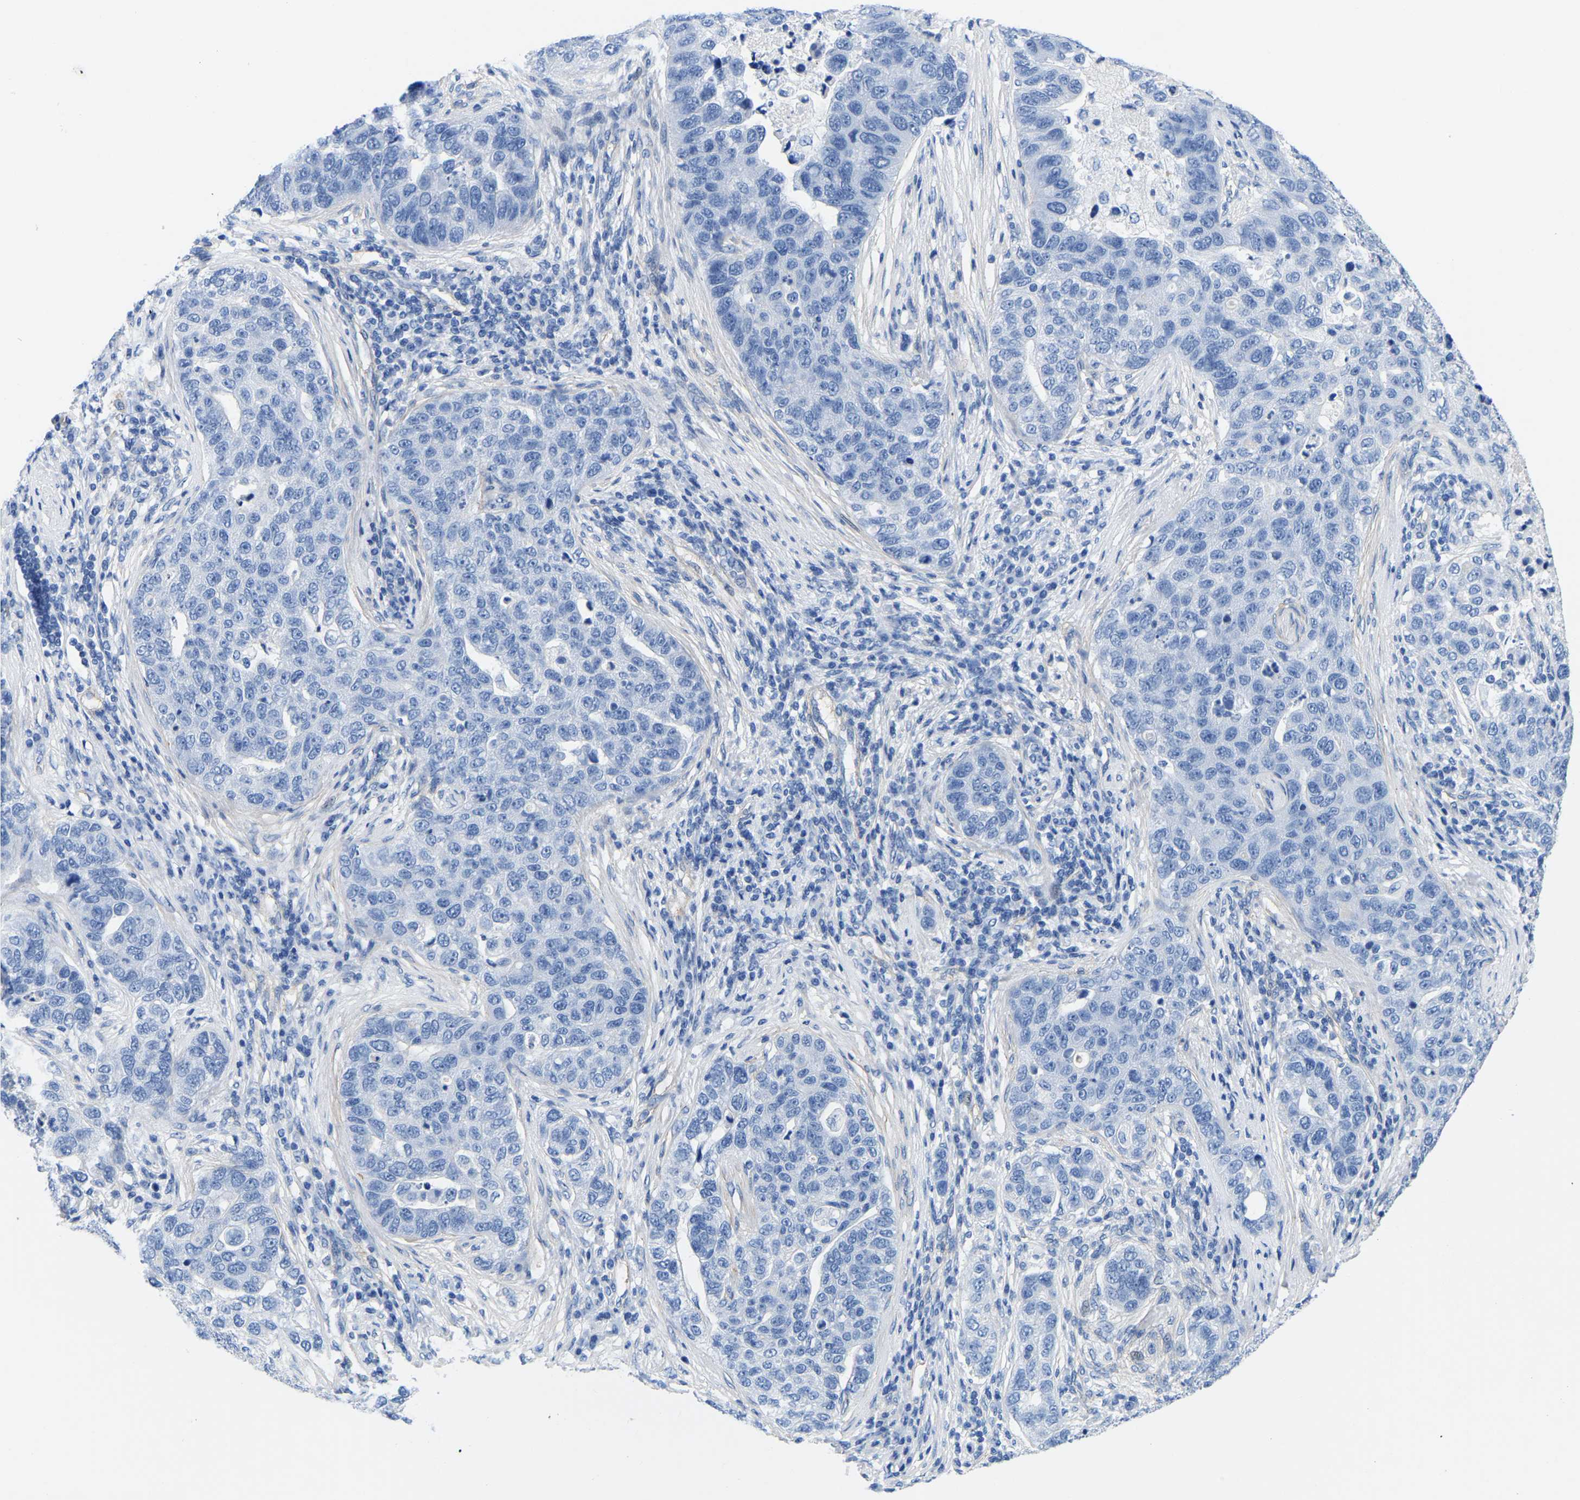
{"staining": {"intensity": "negative", "quantity": "none", "location": "none"}, "tissue": "pancreatic cancer", "cell_type": "Tumor cells", "image_type": "cancer", "snomed": [{"axis": "morphology", "description": "Adenocarcinoma, NOS"}, {"axis": "topography", "description": "Pancreas"}], "caption": "Immunohistochemistry (IHC) of pancreatic adenocarcinoma reveals no staining in tumor cells.", "gene": "UPK3A", "patient": {"sex": "female", "age": 61}}